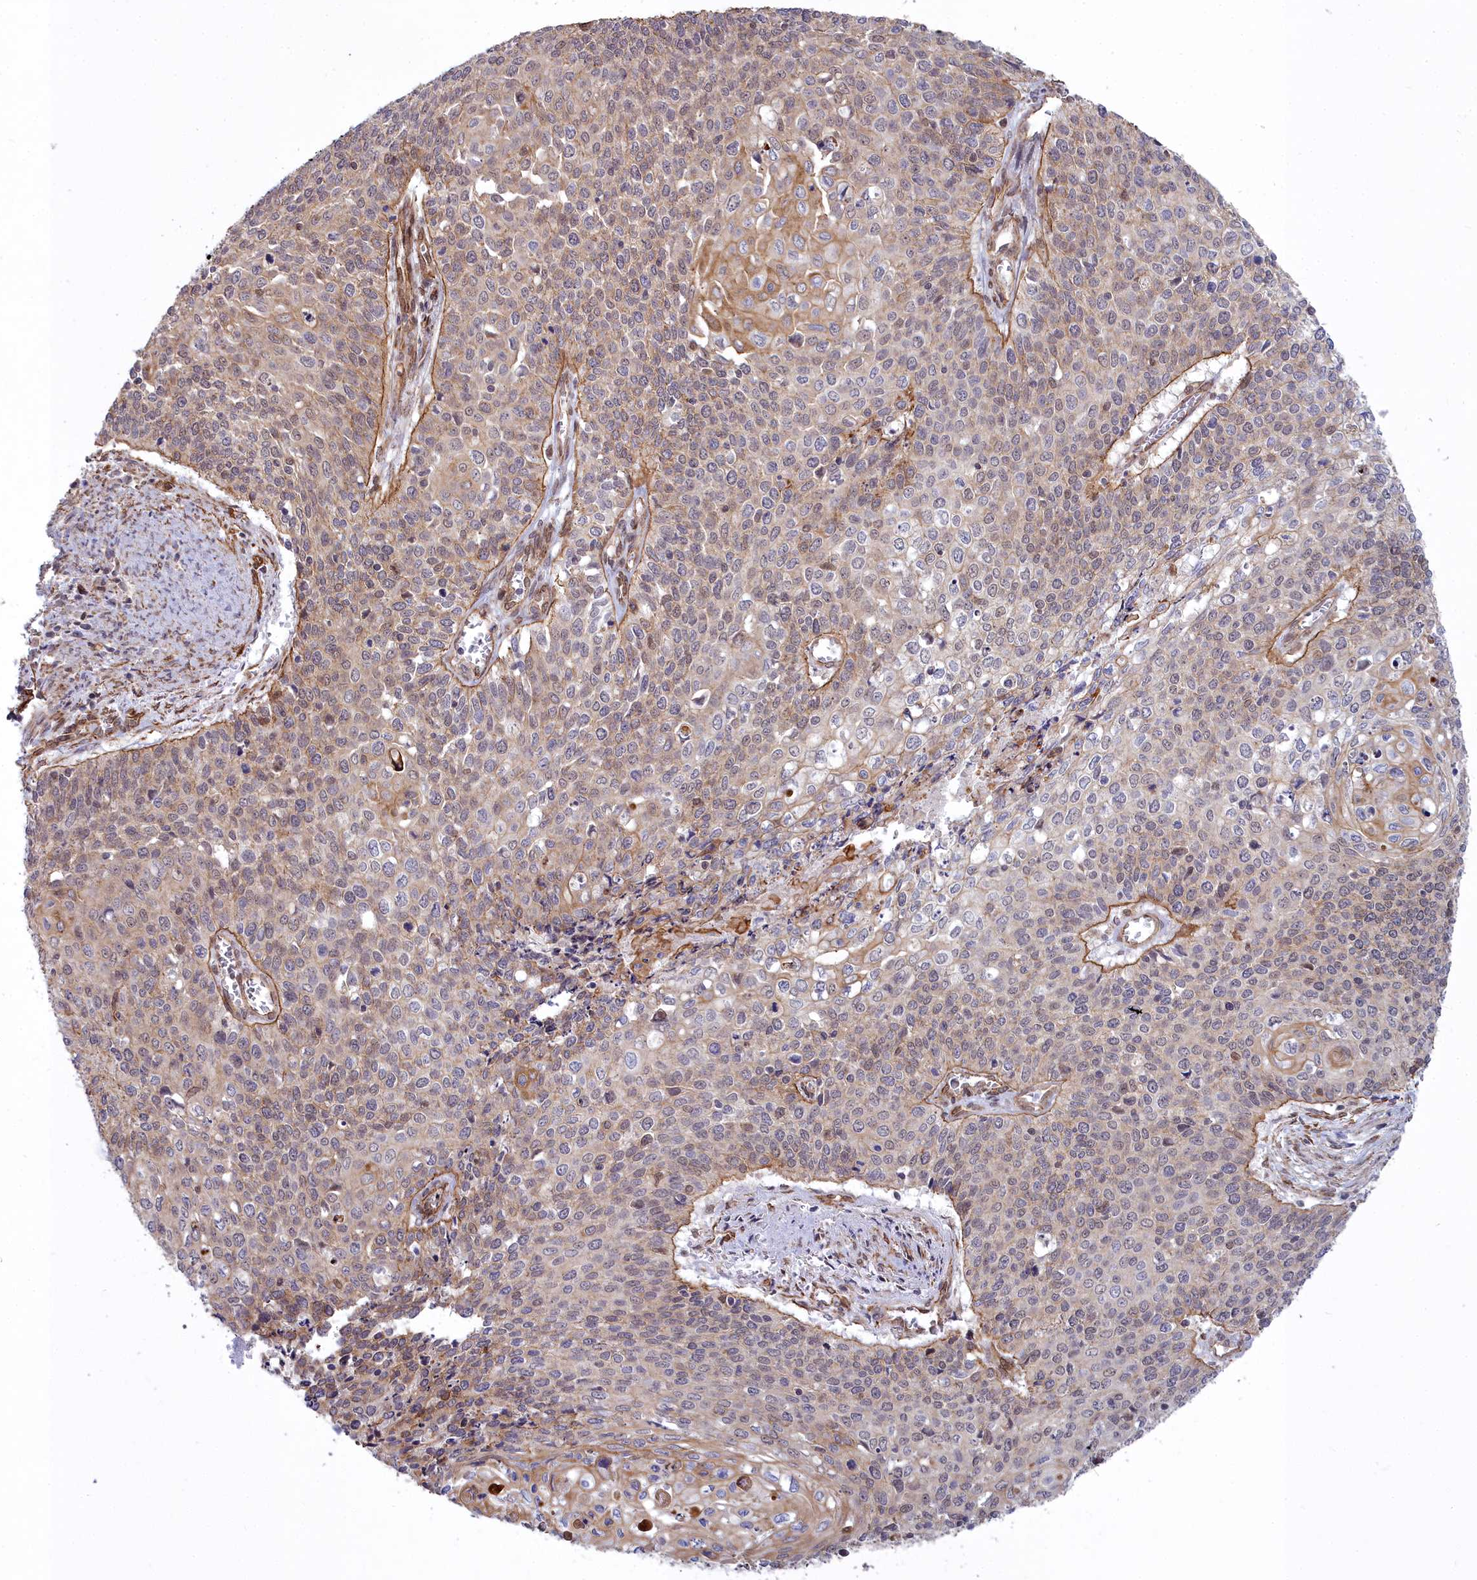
{"staining": {"intensity": "moderate", "quantity": "<25%", "location": "cytoplasmic/membranous"}, "tissue": "cervical cancer", "cell_type": "Tumor cells", "image_type": "cancer", "snomed": [{"axis": "morphology", "description": "Squamous cell carcinoma, NOS"}, {"axis": "topography", "description": "Cervix"}], "caption": "Immunohistochemical staining of cervical squamous cell carcinoma demonstrates low levels of moderate cytoplasmic/membranous protein positivity in approximately <25% of tumor cells.", "gene": "YJU2", "patient": {"sex": "female", "age": 39}}